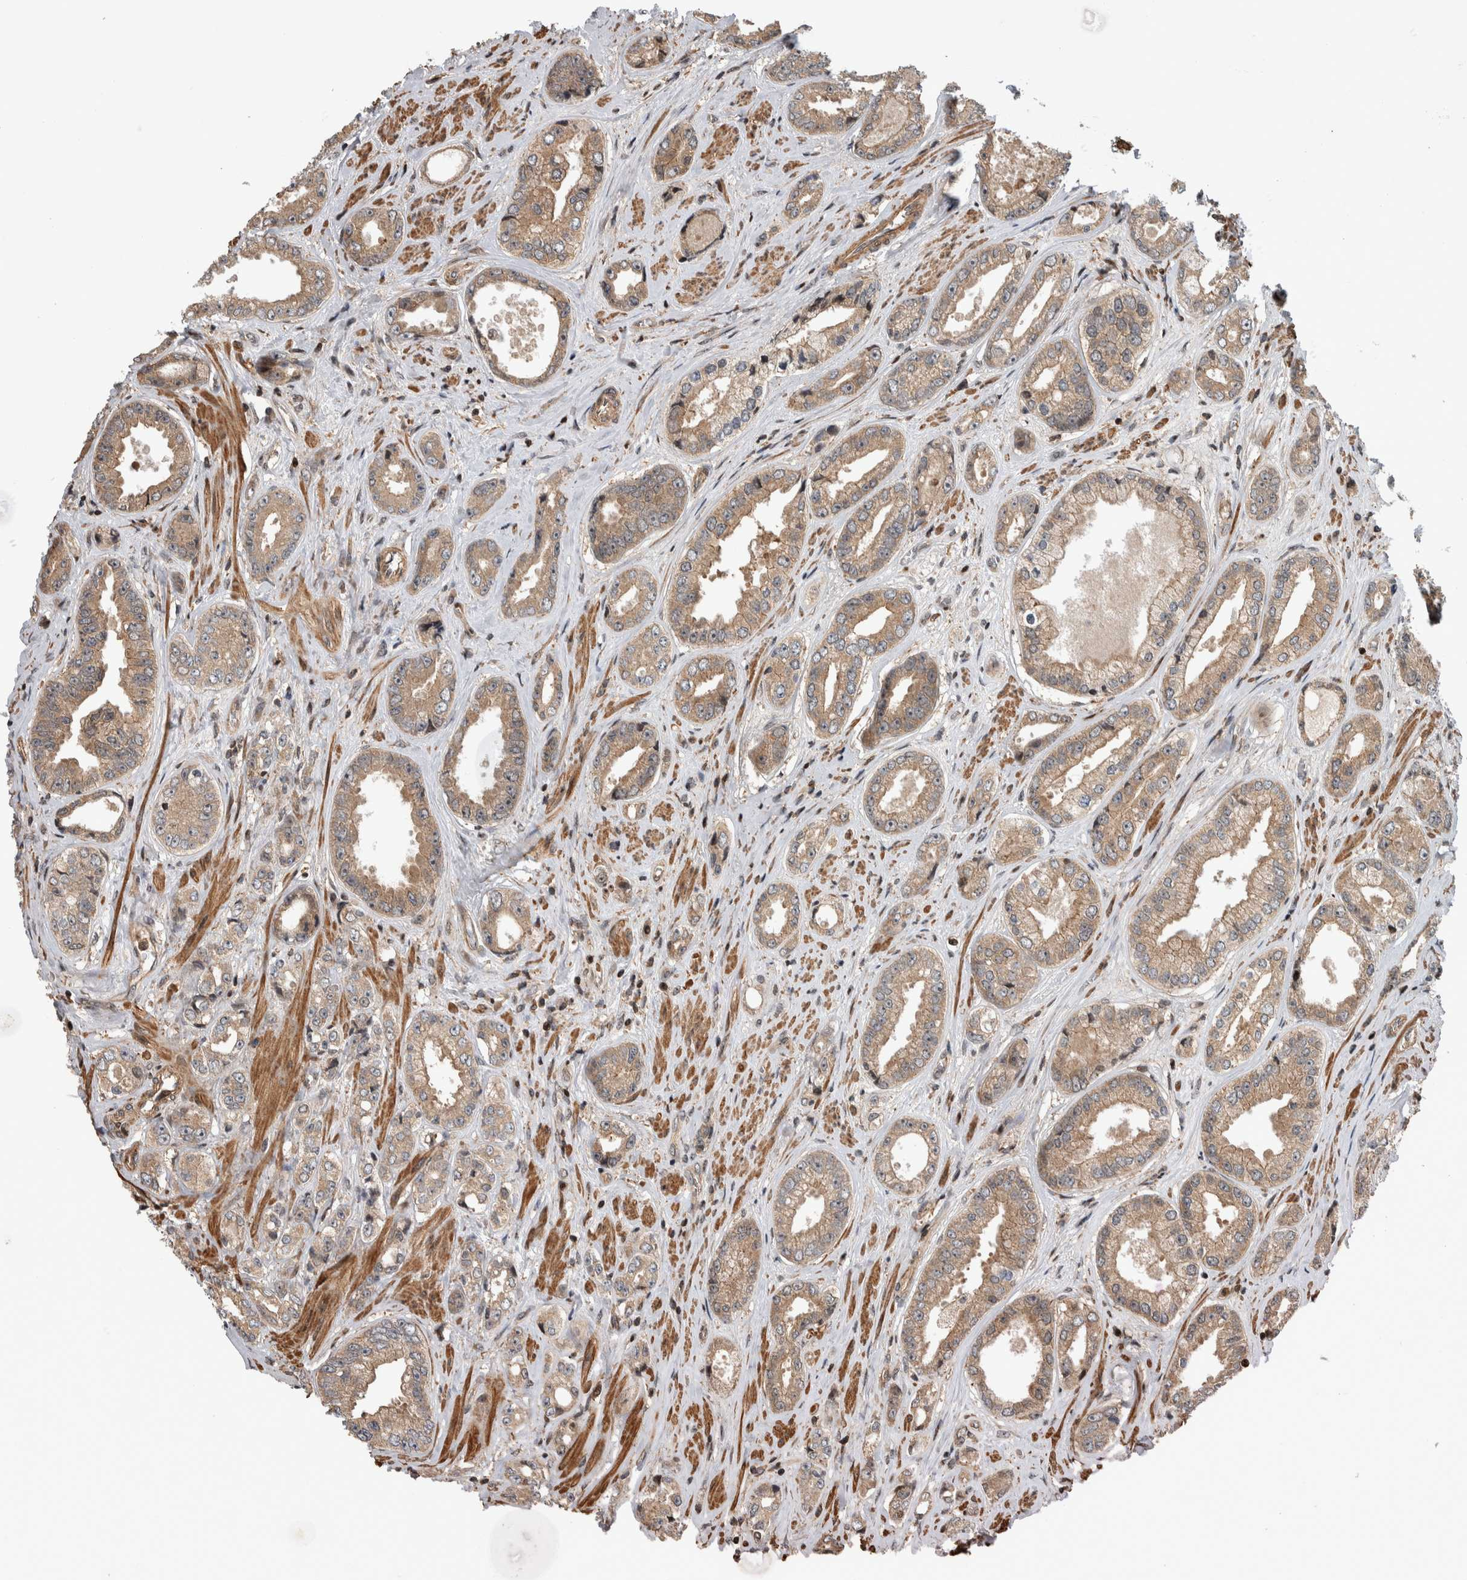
{"staining": {"intensity": "weak", "quantity": ">75%", "location": "cytoplasmic/membranous"}, "tissue": "prostate cancer", "cell_type": "Tumor cells", "image_type": "cancer", "snomed": [{"axis": "morphology", "description": "Adenocarcinoma, High grade"}, {"axis": "topography", "description": "Prostate"}], "caption": "Immunohistochemical staining of human high-grade adenocarcinoma (prostate) exhibits low levels of weak cytoplasmic/membranous protein expression in approximately >75% of tumor cells.", "gene": "ARFGEF1", "patient": {"sex": "male", "age": 61}}